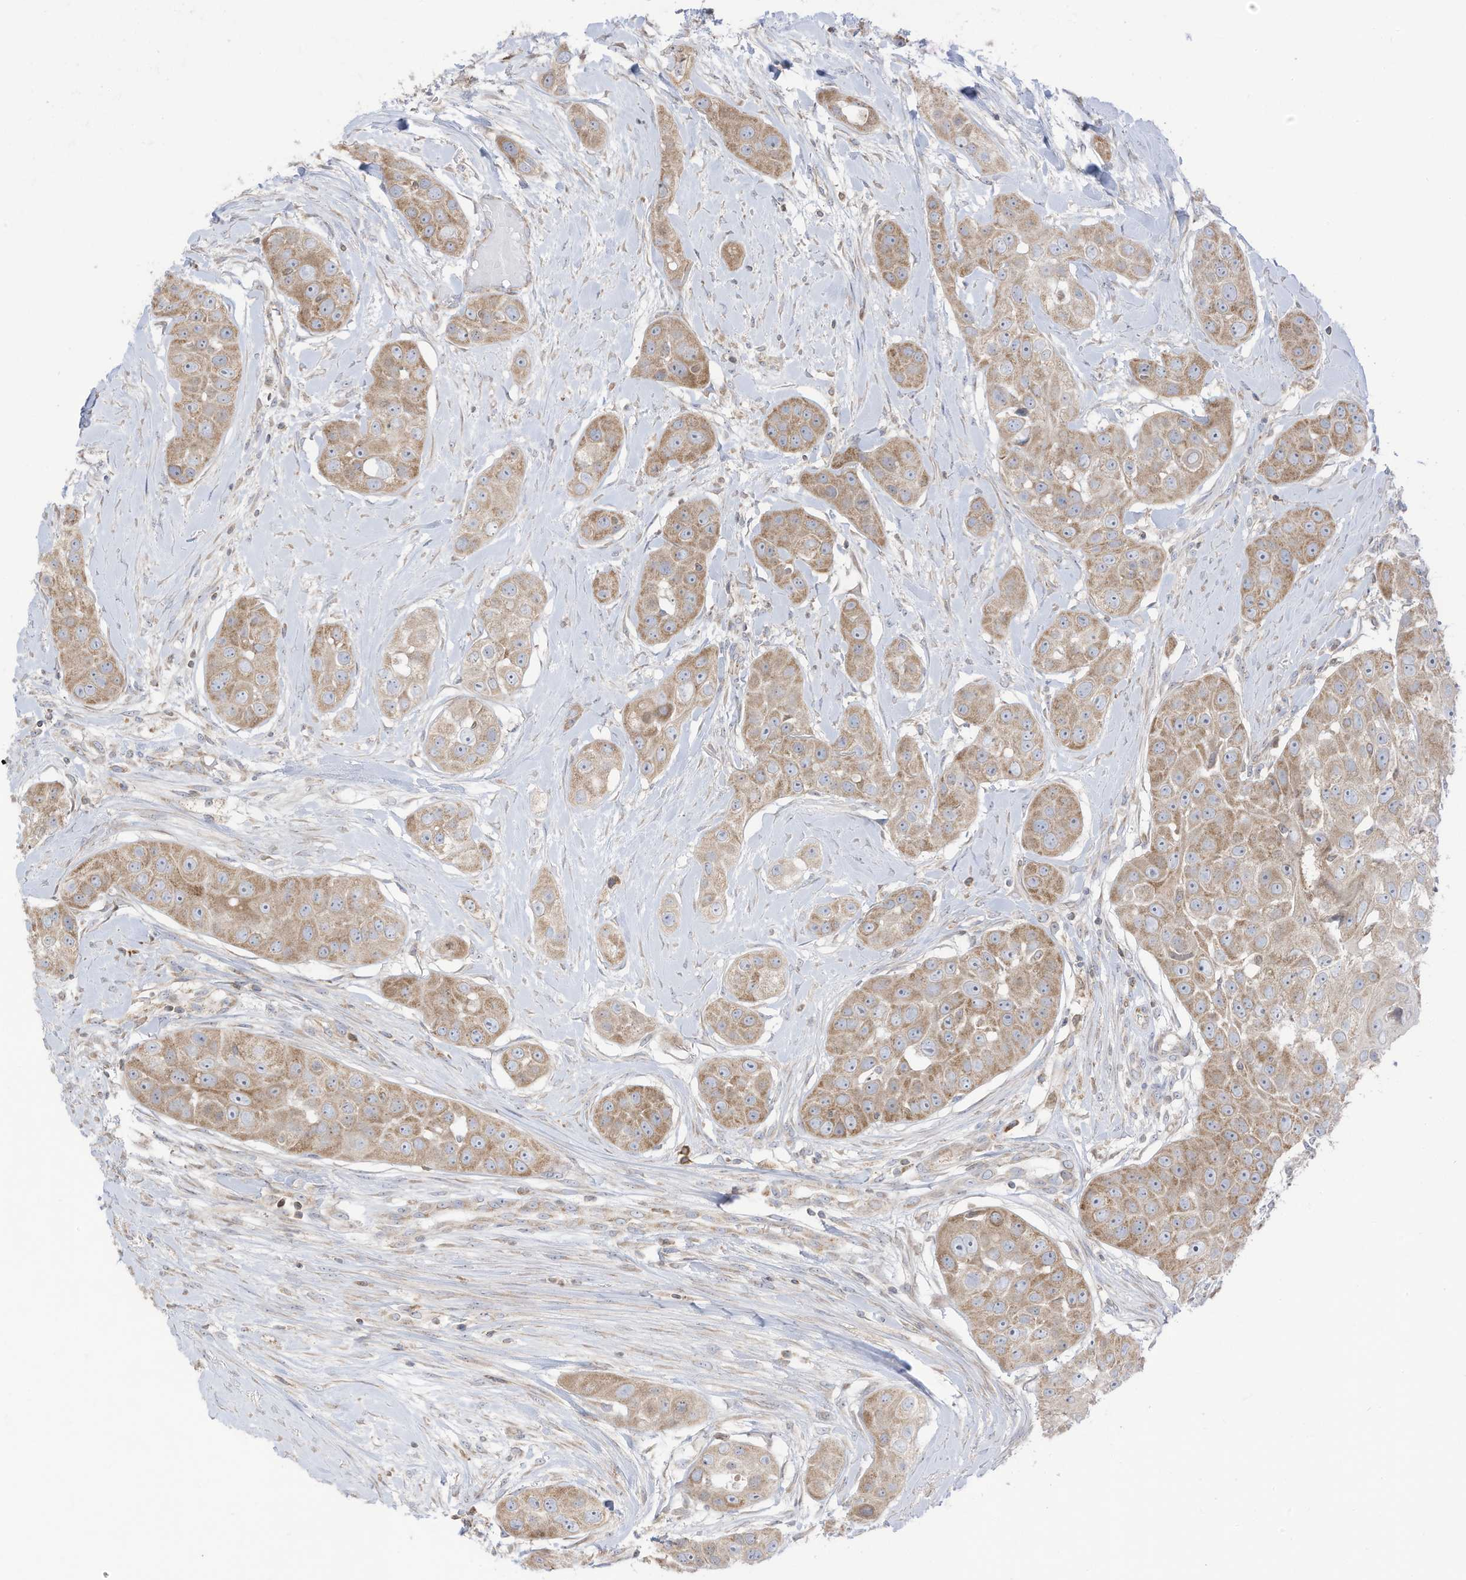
{"staining": {"intensity": "moderate", "quantity": ">75%", "location": "cytoplasmic/membranous"}, "tissue": "head and neck cancer", "cell_type": "Tumor cells", "image_type": "cancer", "snomed": [{"axis": "morphology", "description": "Normal tissue, NOS"}, {"axis": "morphology", "description": "Squamous cell carcinoma, NOS"}, {"axis": "topography", "description": "Skeletal muscle"}, {"axis": "topography", "description": "Head-Neck"}], "caption": "A brown stain shows moderate cytoplasmic/membranous expression of a protein in head and neck cancer (squamous cell carcinoma) tumor cells.", "gene": "CGAS", "patient": {"sex": "male", "age": 51}}